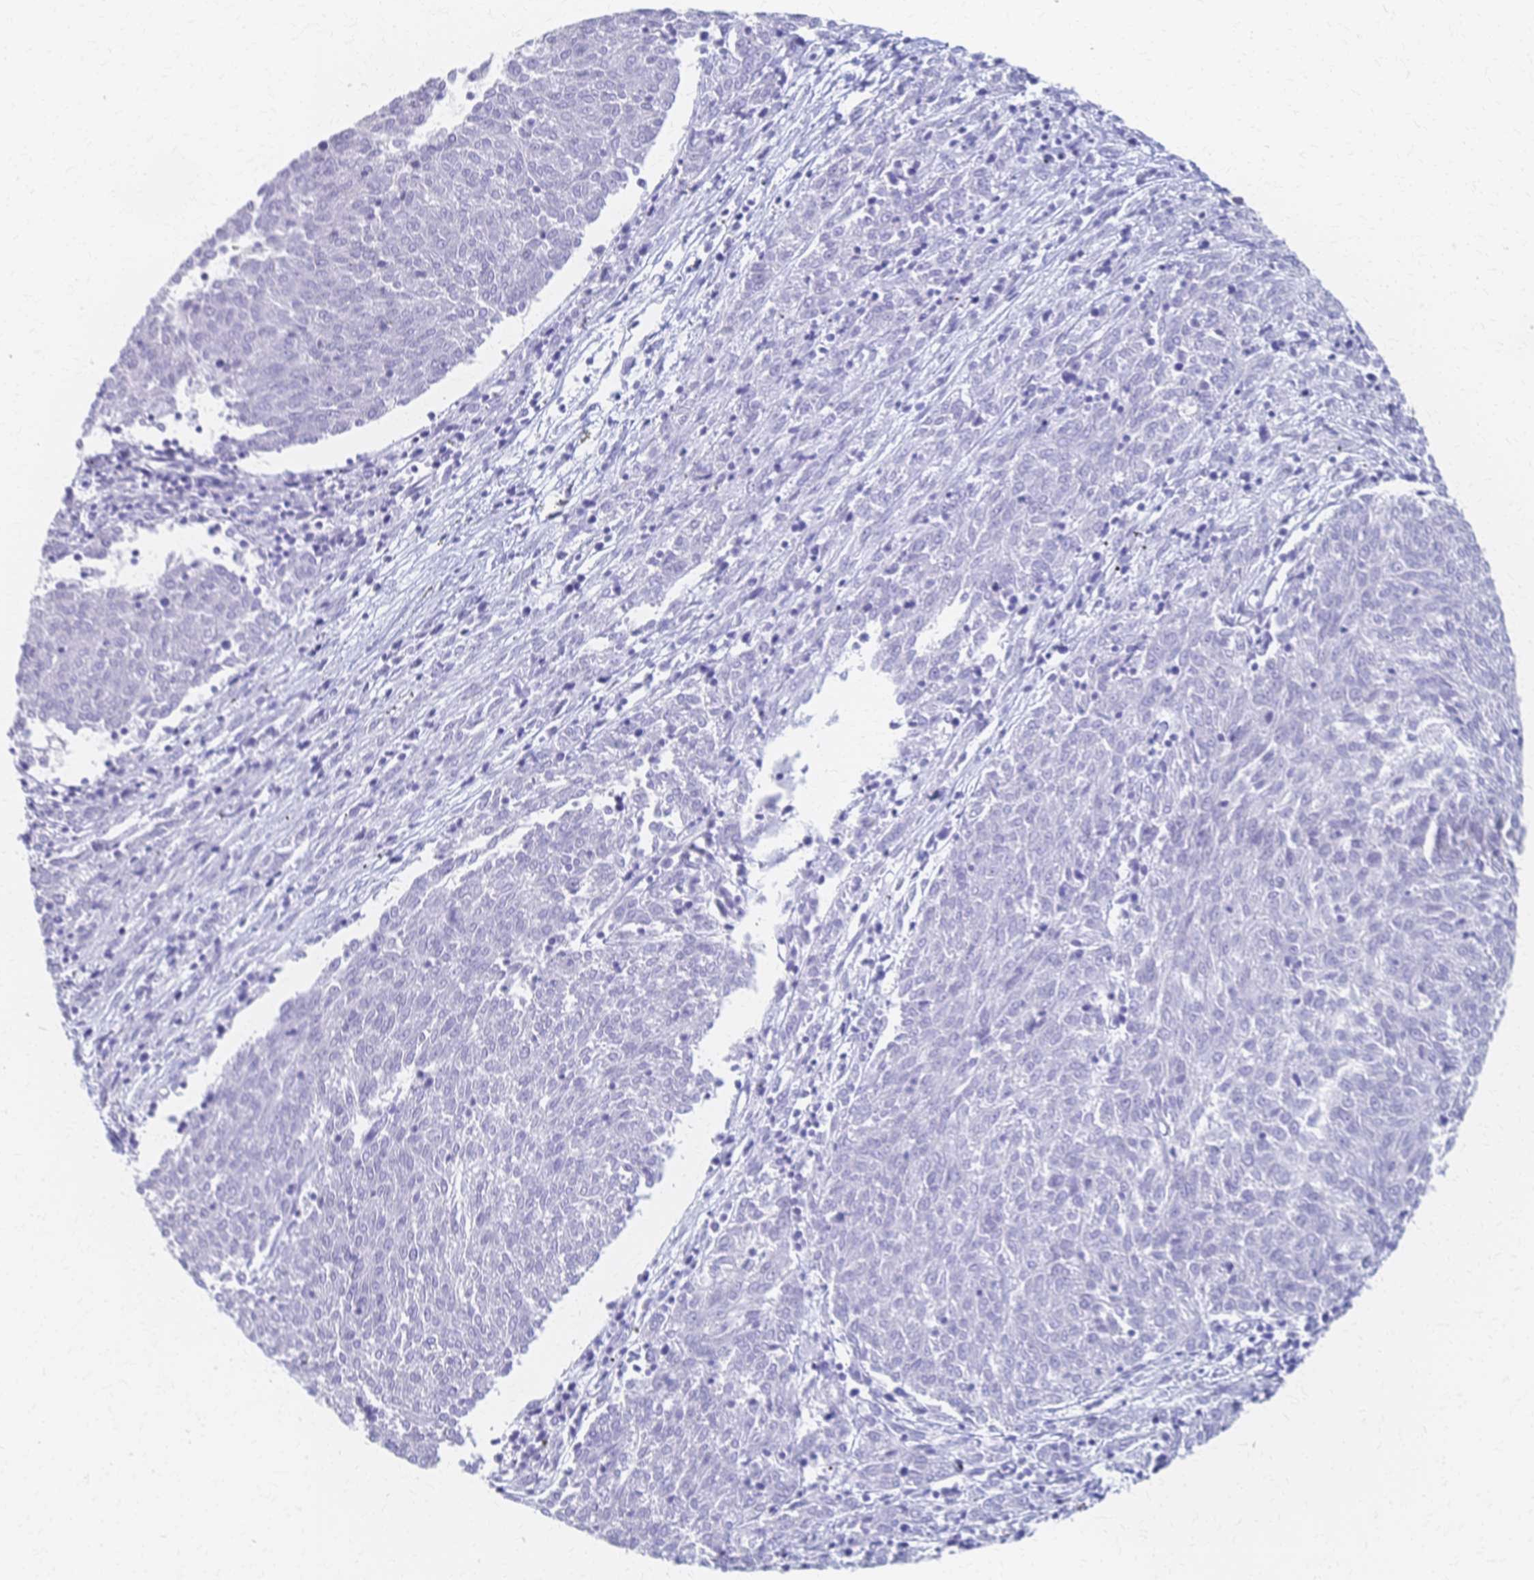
{"staining": {"intensity": "negative", "quantity": "none", "location": "none"}, "tissue": "melanoma", "cell_type": "Tumor cells", "image_type": "cancer", "snomed": [{"axis": "morphology", "description": "Malignant melanoma, NOS"}, {"axis": "topography", "description": "Skin"}], "caption": "DAB (3,3'-diaminobenzidine) immunohistochemical staining of human malignant melanoma displays no significant expression in tumor cells.", "gene": "CYB5A", "patient": {"sex": "female", "age": 72}}